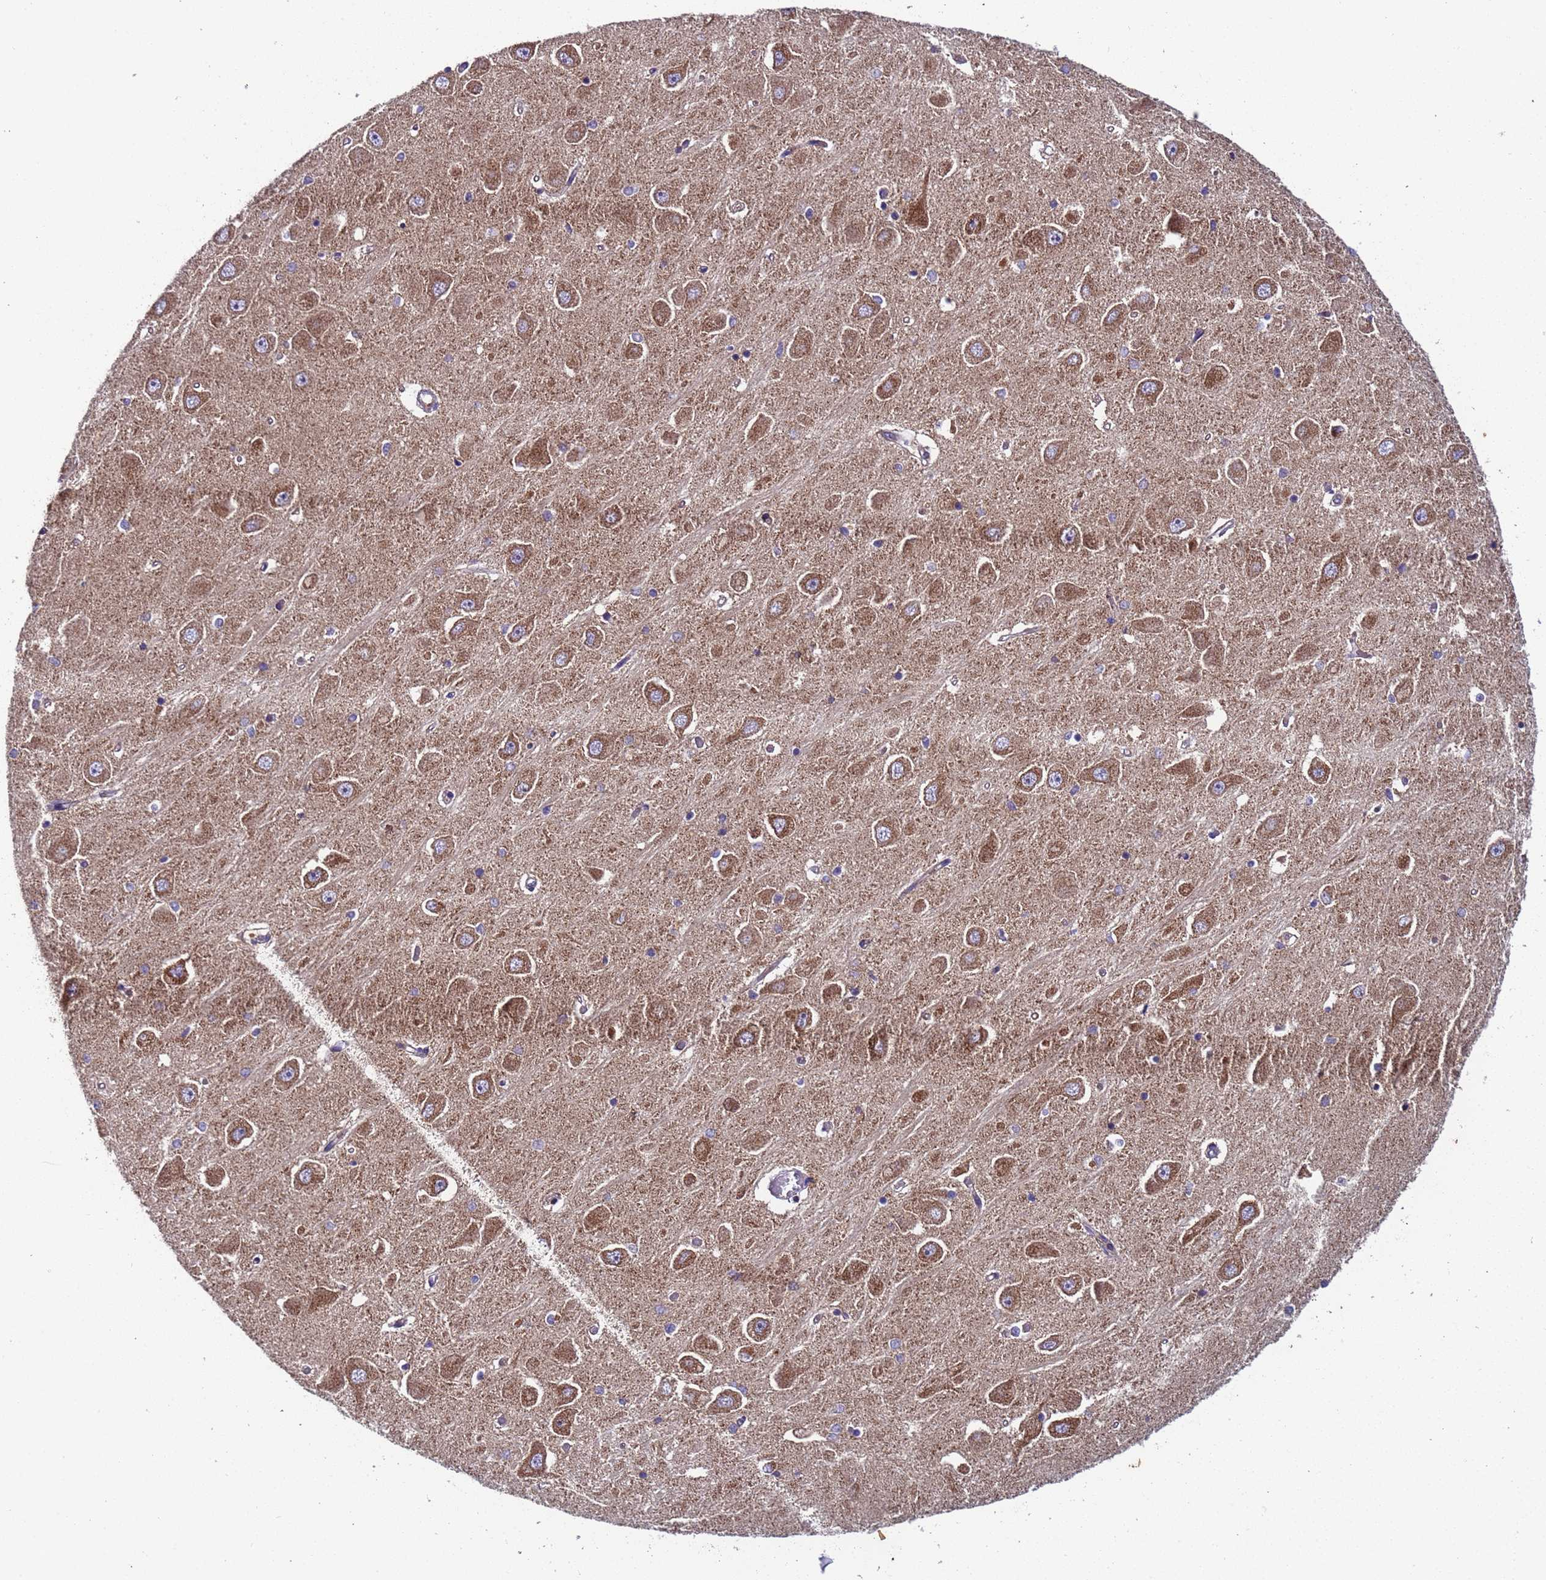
{"staining": {"intensity": "negative", "quantity": "none", "location": "none"}, "tissue": "hippocampus", "cell_type": "Glial cells", "image_type": "normal", "snomed": [{"axis": "morphology", "description": "Normal tissue, NOS"}, {"axis": "topography", "description": "Hippocampus"}], "caption": "Histopathology image shows no significant protein expression in glial cells of benign hippocampus.", "gene": "TMEM126A", "patient": {"sex": "male", "age": 45}}